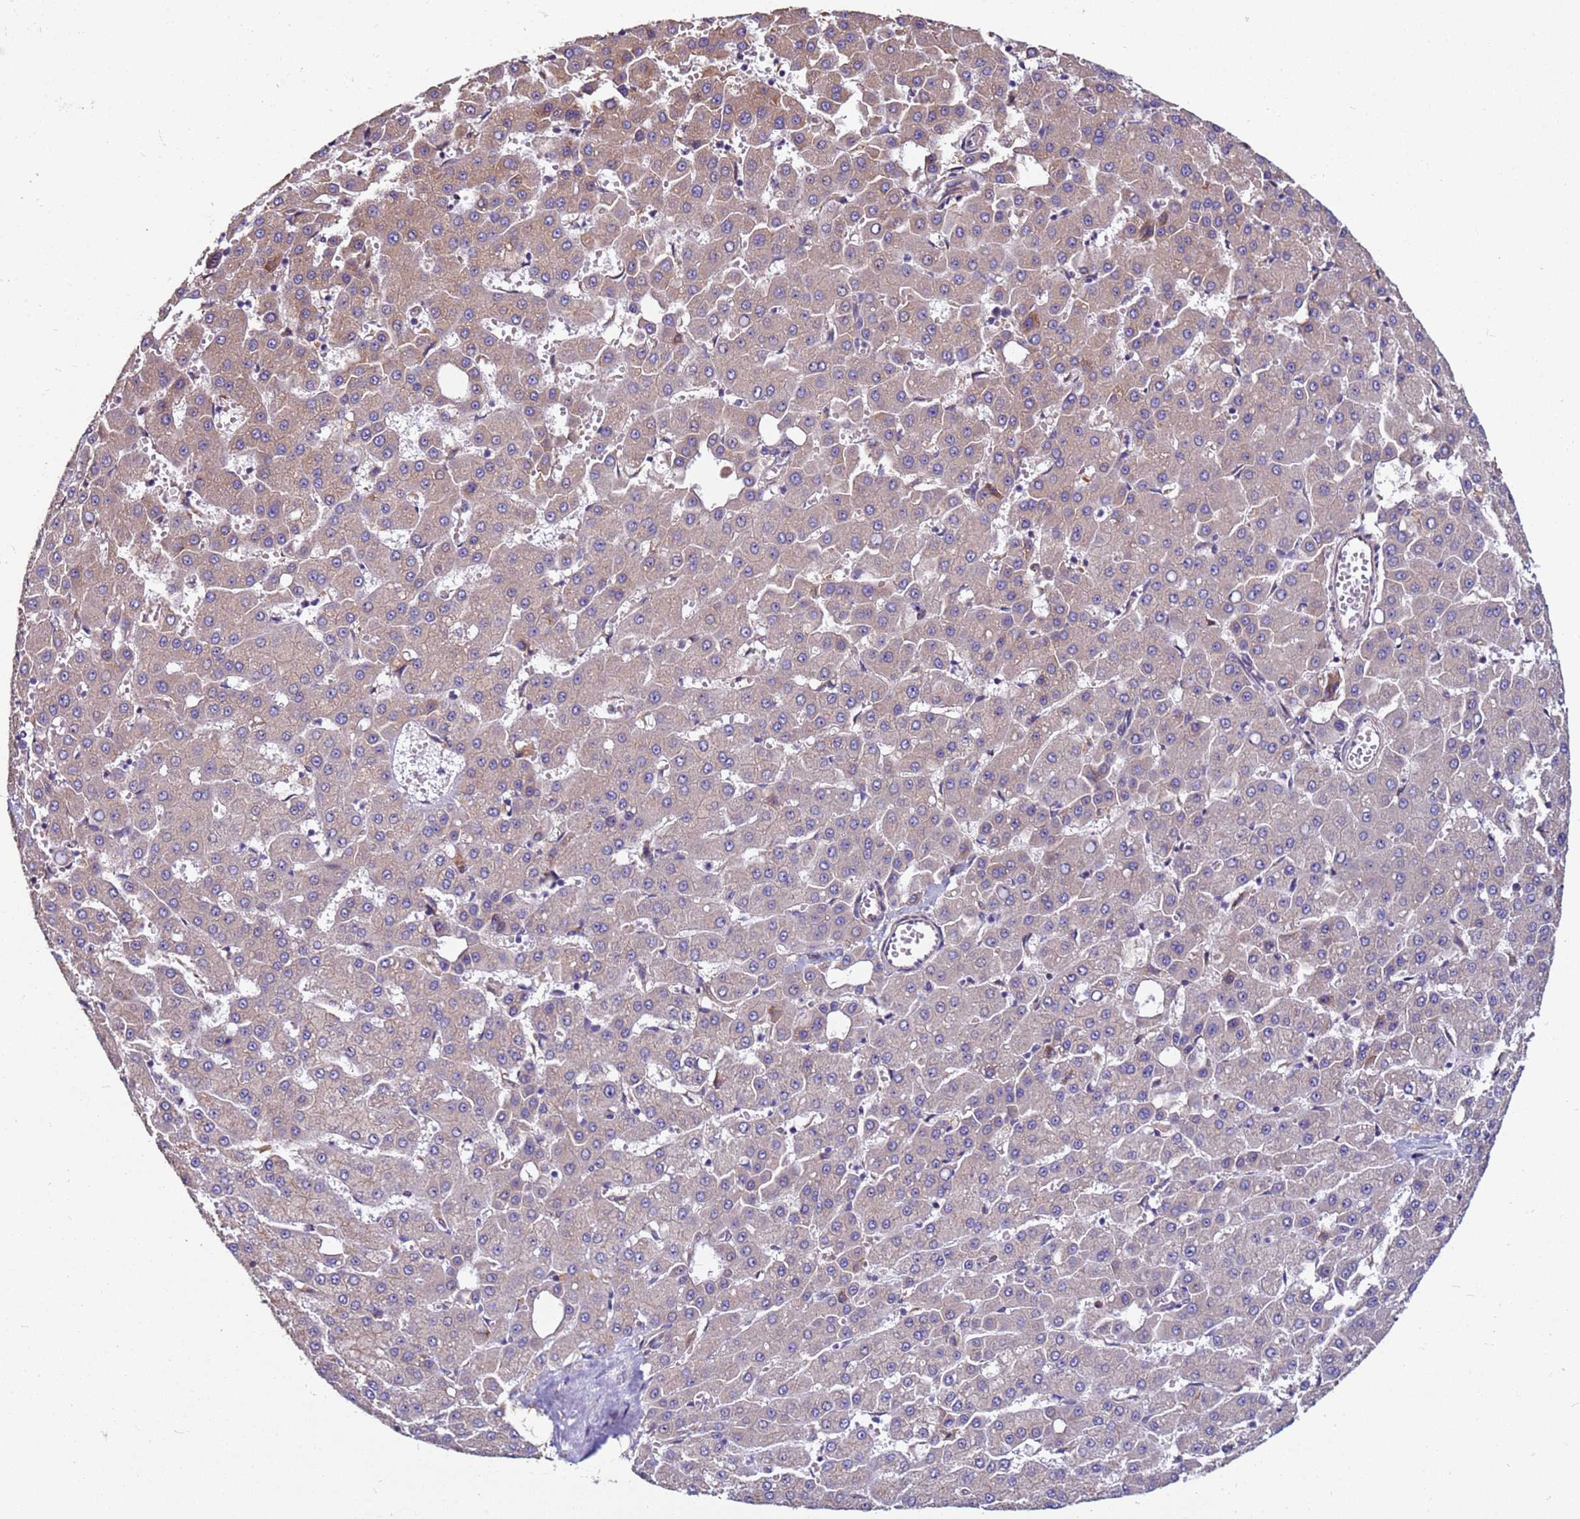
{"staining": {"intensity": "weak", "quantity": "<25%", "location": "cytoplasmic/membranous"}, "tissue": "liver cancer", "cell_type": "Tumor cells", "image_type": "cancer", "snomed": [{"axis": "morphology", "description": "Carcinoma, Hepatocellular, NOS"}, {"axis": "topography", "description": "Liver"}], "caption": "Protein analysis of liver cancer shows no significant staining in tumor cells.", "gene": "MCRIP1", "patient": {"sex": "male", "age": 47}}